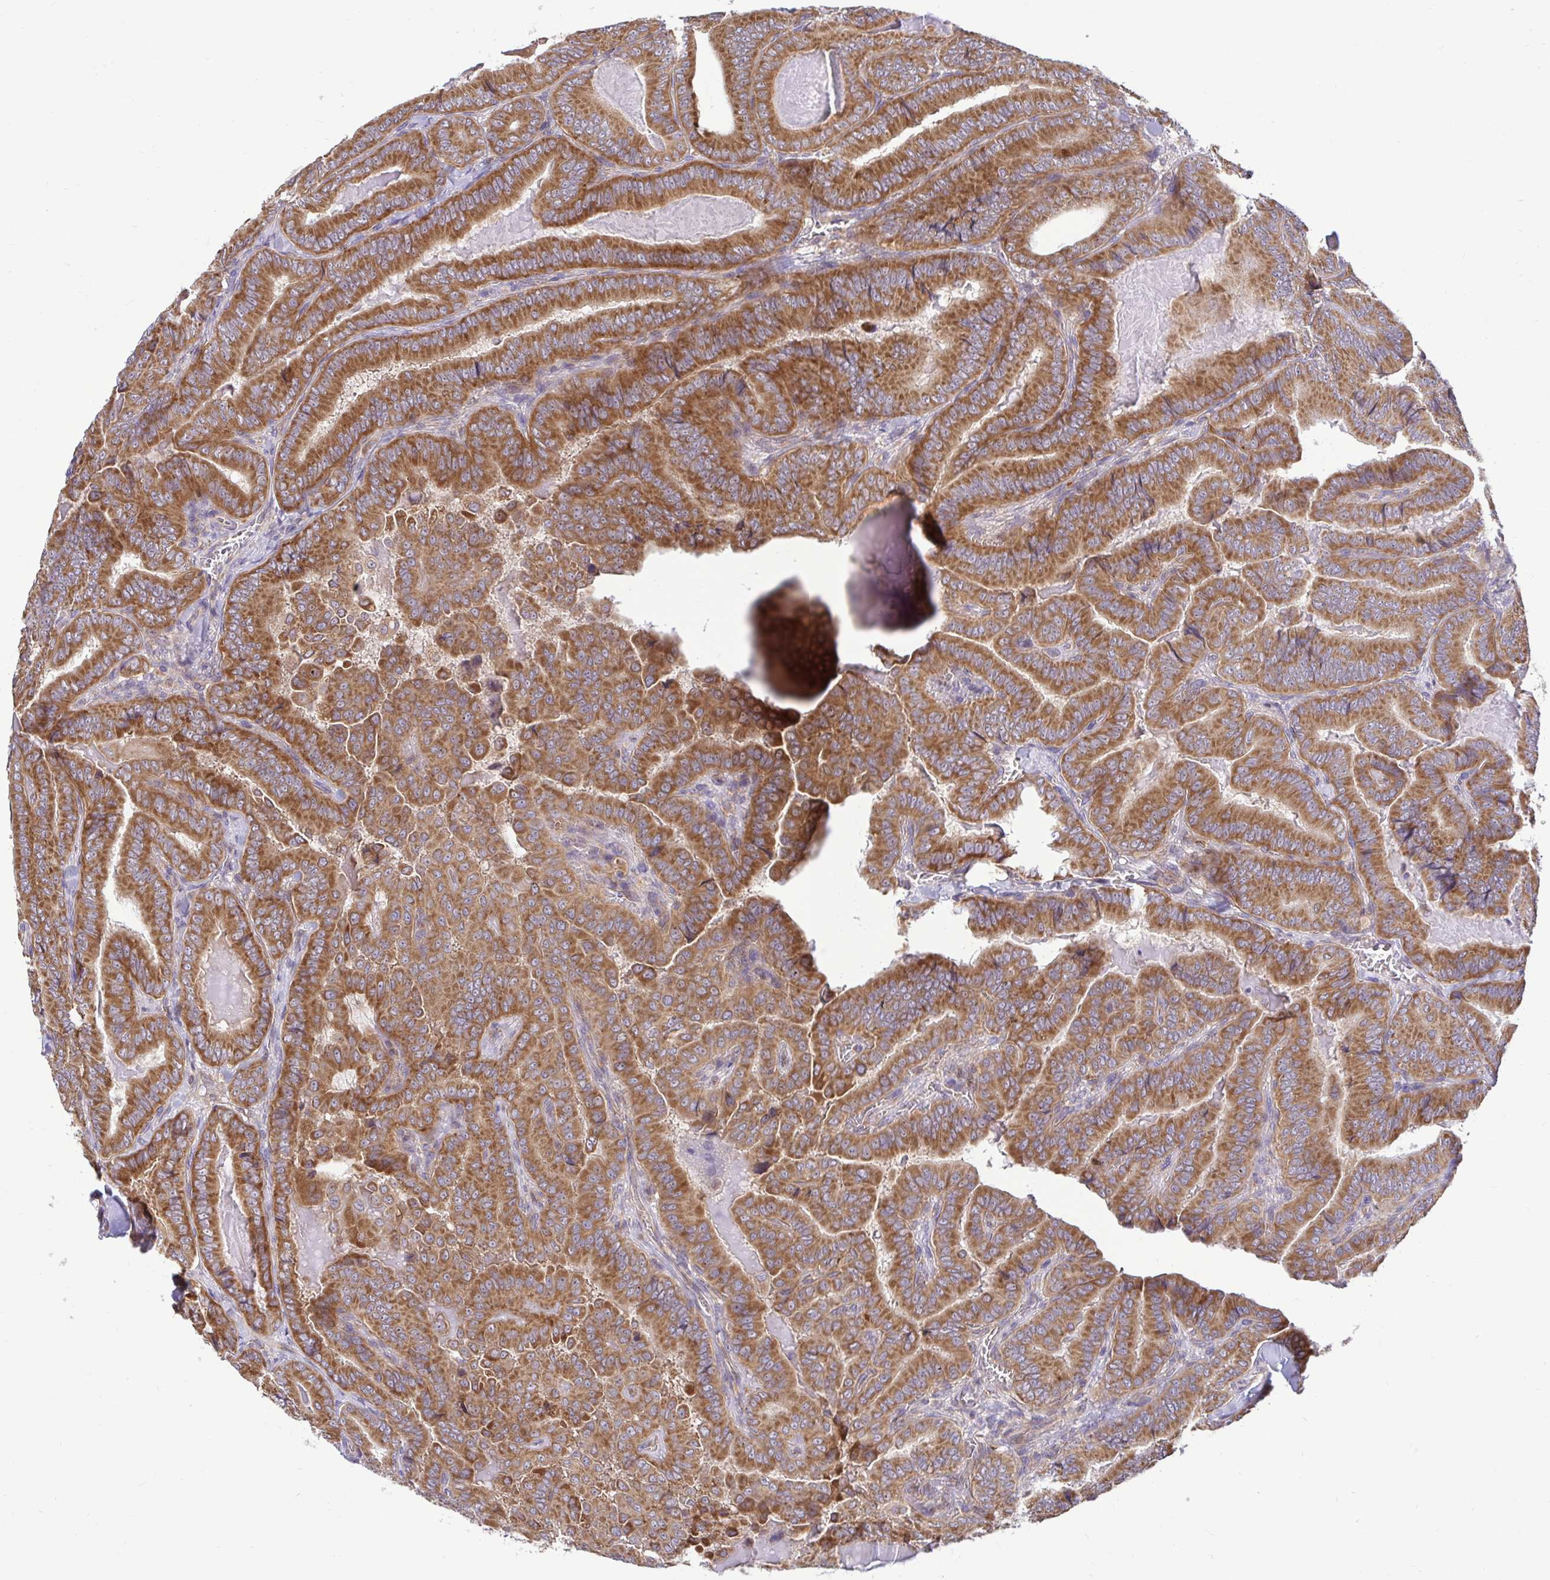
{"staining": {"intensity": "strong", "quantity": ">75%", "location": "cytoplasmic/membranous"}, "tissue": "thyroid cancer", "cell_type": "Tumor cells", "image_type": "cancer", "snomed": [{"axis": "morphology", "description": "Papillary adenocarcinoma, NOS"}, {"axis": "topography", "description": "Thyroid gland"}], "caption": "Immunohistochemistry (IHC) of thyroid papillary adenocarcinoma reveals high levels of strong cytoplasmic/membranous expression in about >75% of tumor cells.", "gene": "VTI1B", "patient": {"sex": "male", "age": 61}}